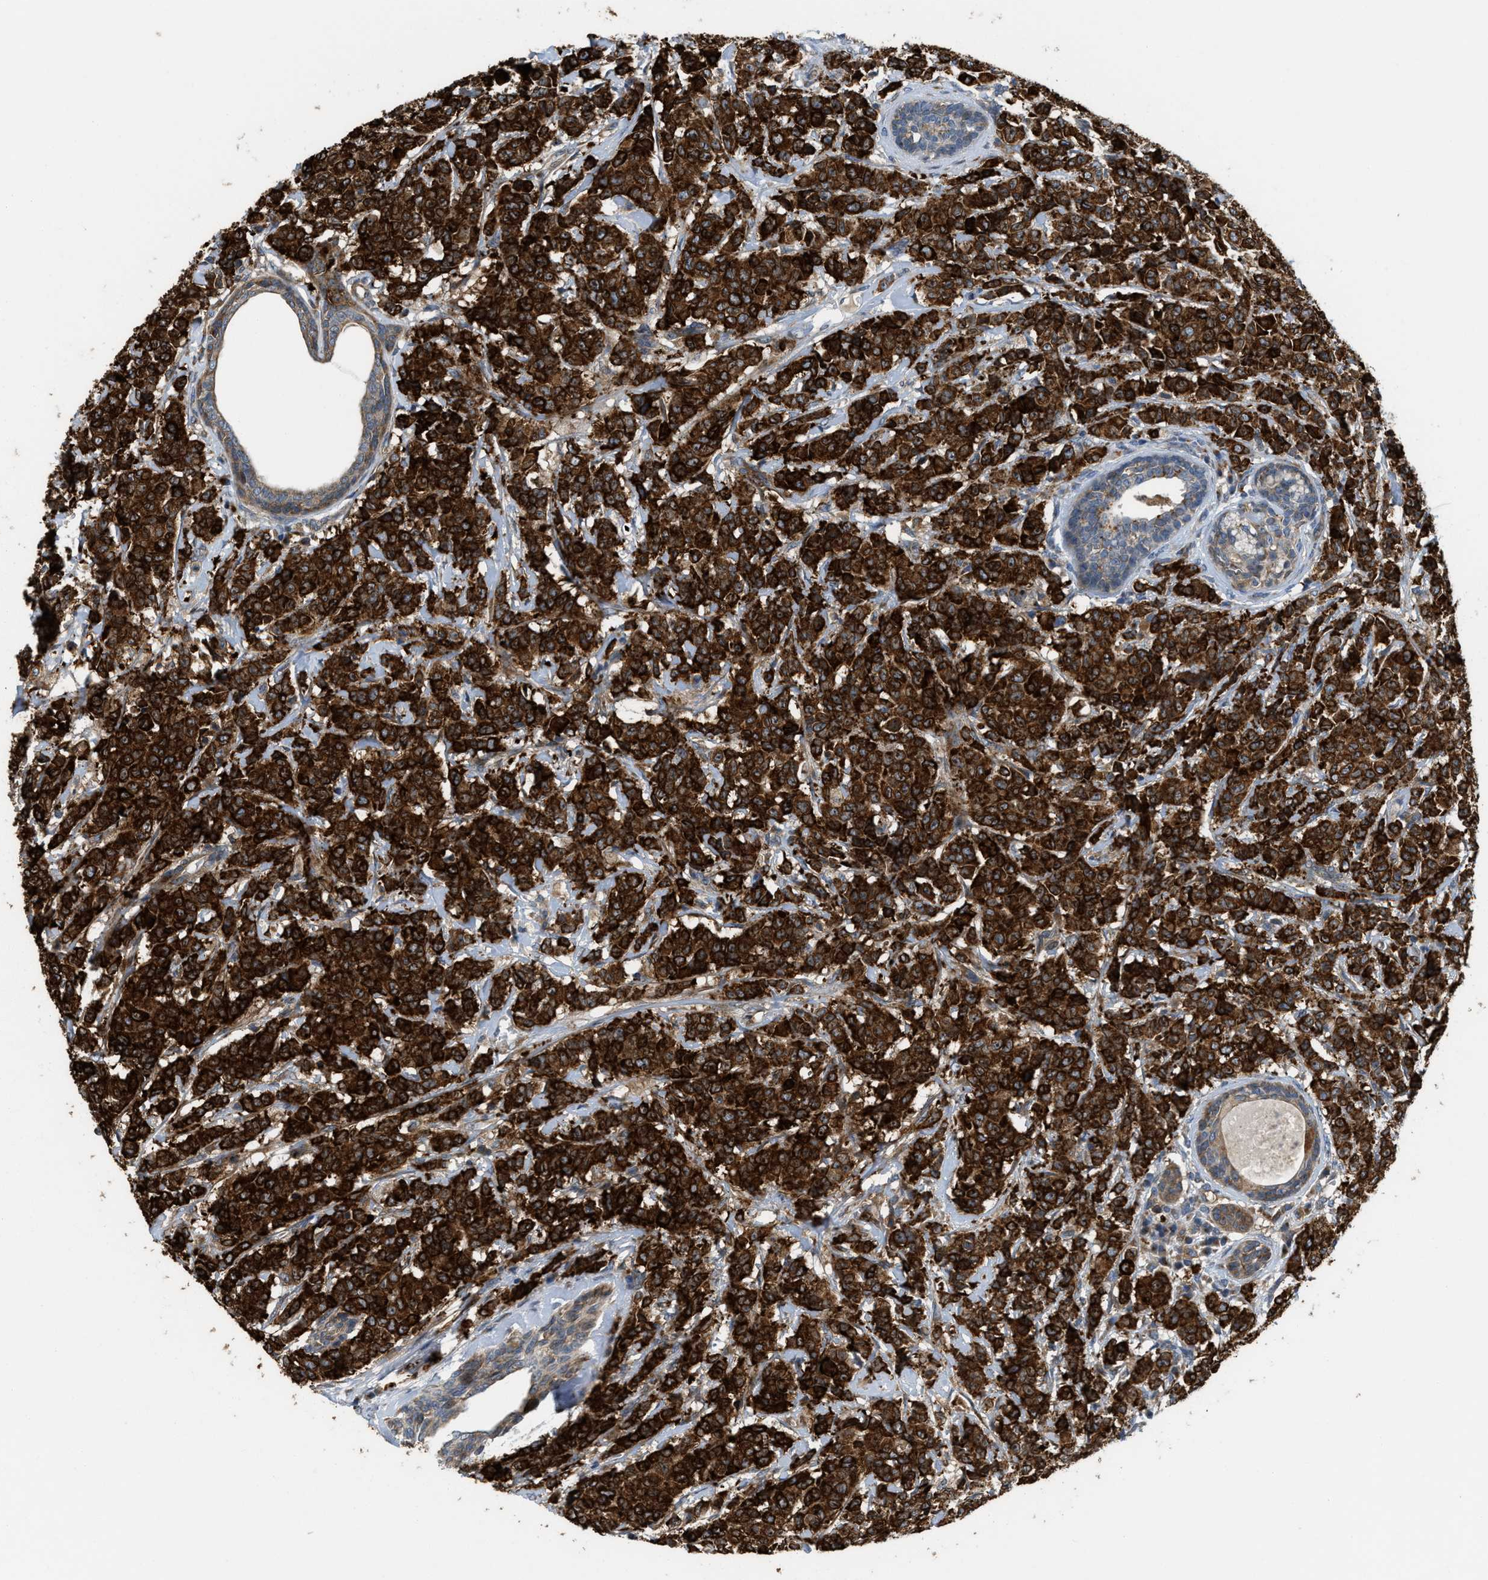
{"staining": {"intensity": "strong", "quantity": ">75%", "location": "cytoplasmic/membranous"}, "tissue": "breast cancer", "cell_type": "Tumor cells", "image_type": "cancer", "snomed": [{"axis": "morphology", "description": "Normal tissue, NOS"}, {"axis": "morphology", "description": "Duct carcinoma"}, {"axis": "topography", "description": "Breast"}], "caption": "Strong cytoplasmic/membranous protein staining is appreciated in about >75% of tumor cells in breast intraductal carcinoma. (Brightfield microscopy of DAB IHC at high magnification).", "gene": "DIPK1A", "patient": {"sex": "female", "age": 40}}